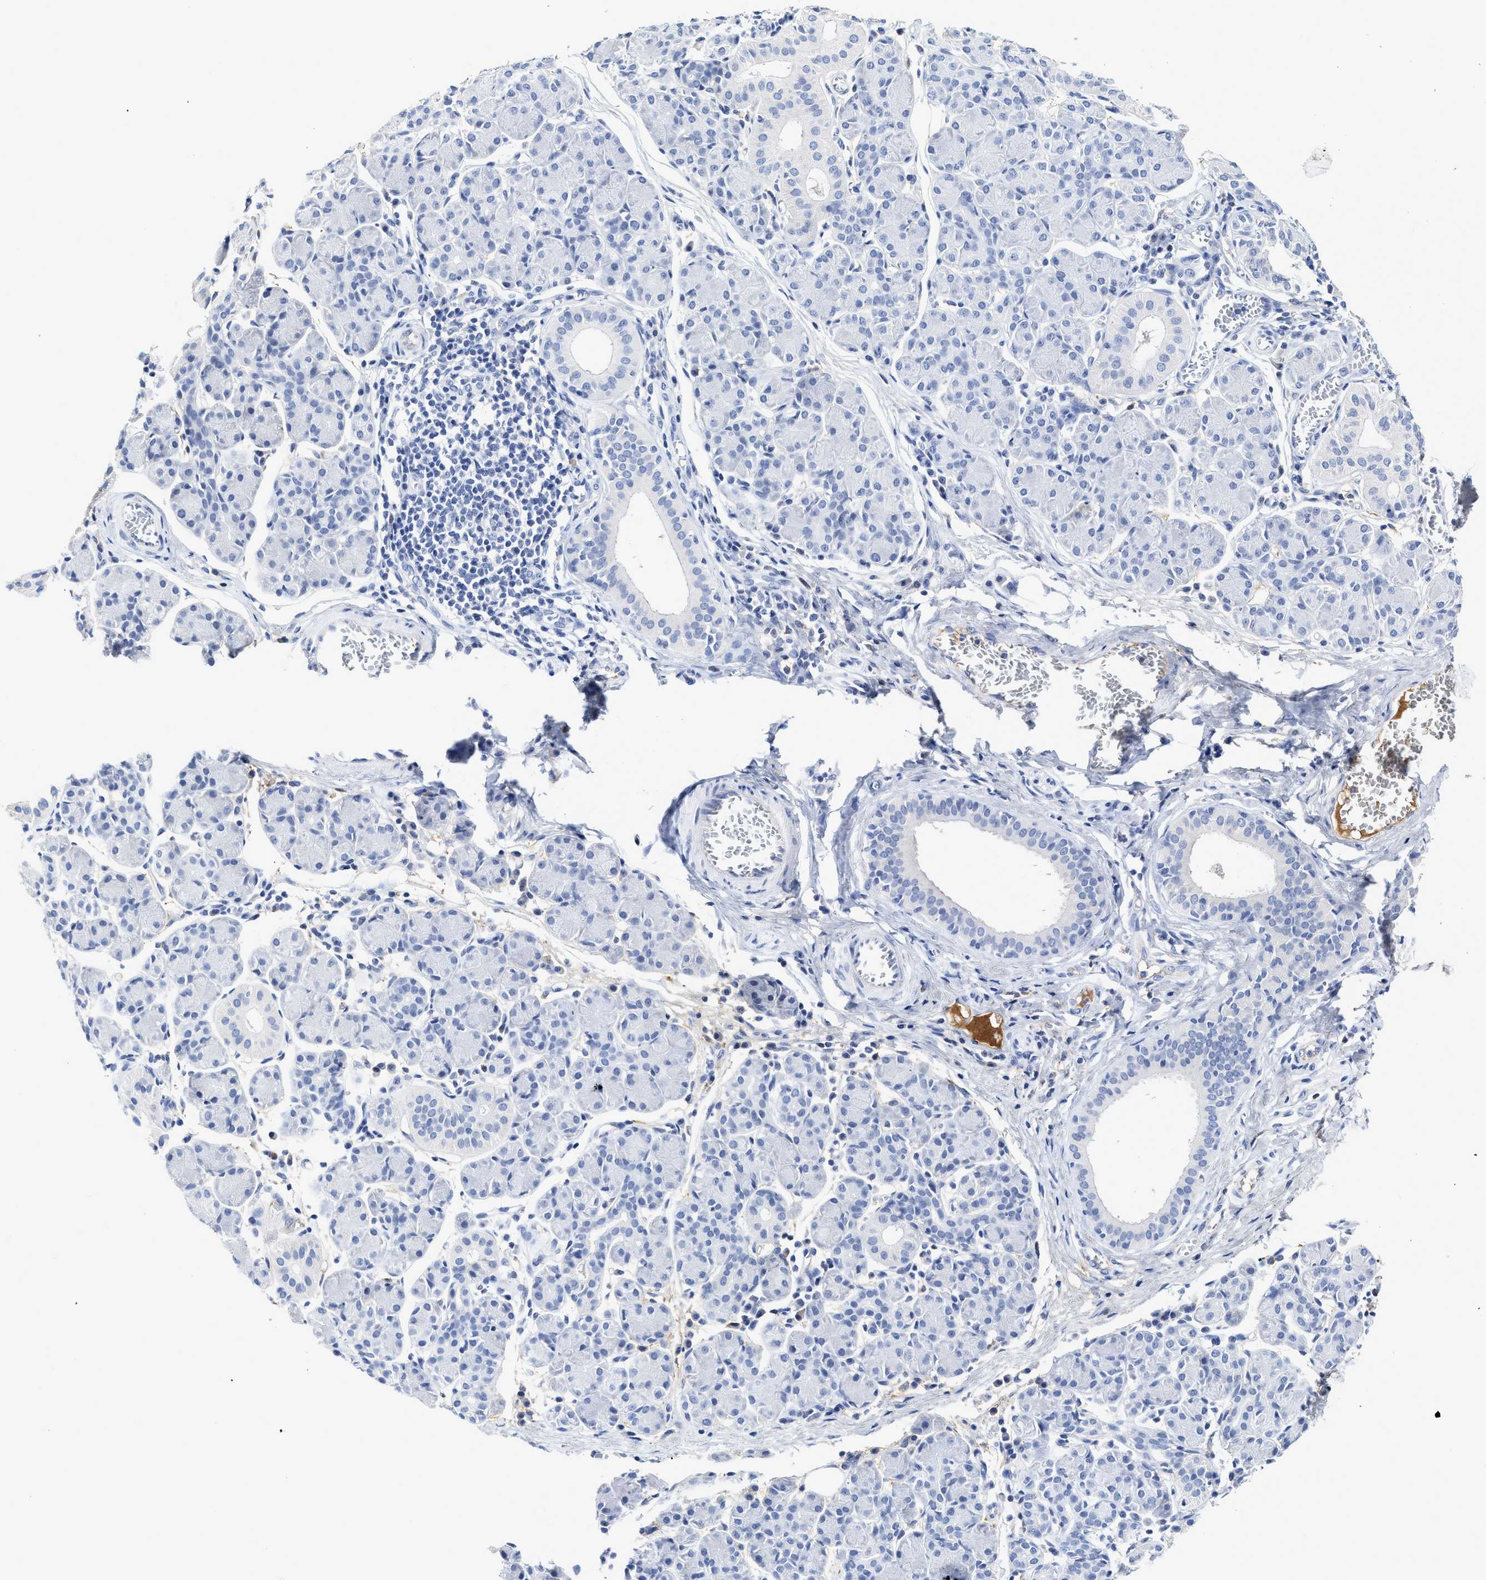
{"staining": {"intensity": "negative", "quantity": "none", "location": "none"}, "tissue": "salivary gland", "cell_type": "Glandular cells", "image_type": "normal", "snomed": [{"axis": "morphology", "description": "Normal tissue, NOS"}, {"axis": "morphology", "description": "Inflammation, NOS"}, {"axis": "topography", "description": "Lymph node"}, {"axis": "topography", "description": "Salivary gland"}], "caption": "Immunohistochemistry of unremarkable human salivary gland demonstrates no expression in glandular cells. The staining was performed using DAB to visualize the protein expression in brown, while the nuclei were stained in blue with hematoxylin (Magnification: 20x).", "gene": "C2", "patient": {"sex": "male", "age": 3}}